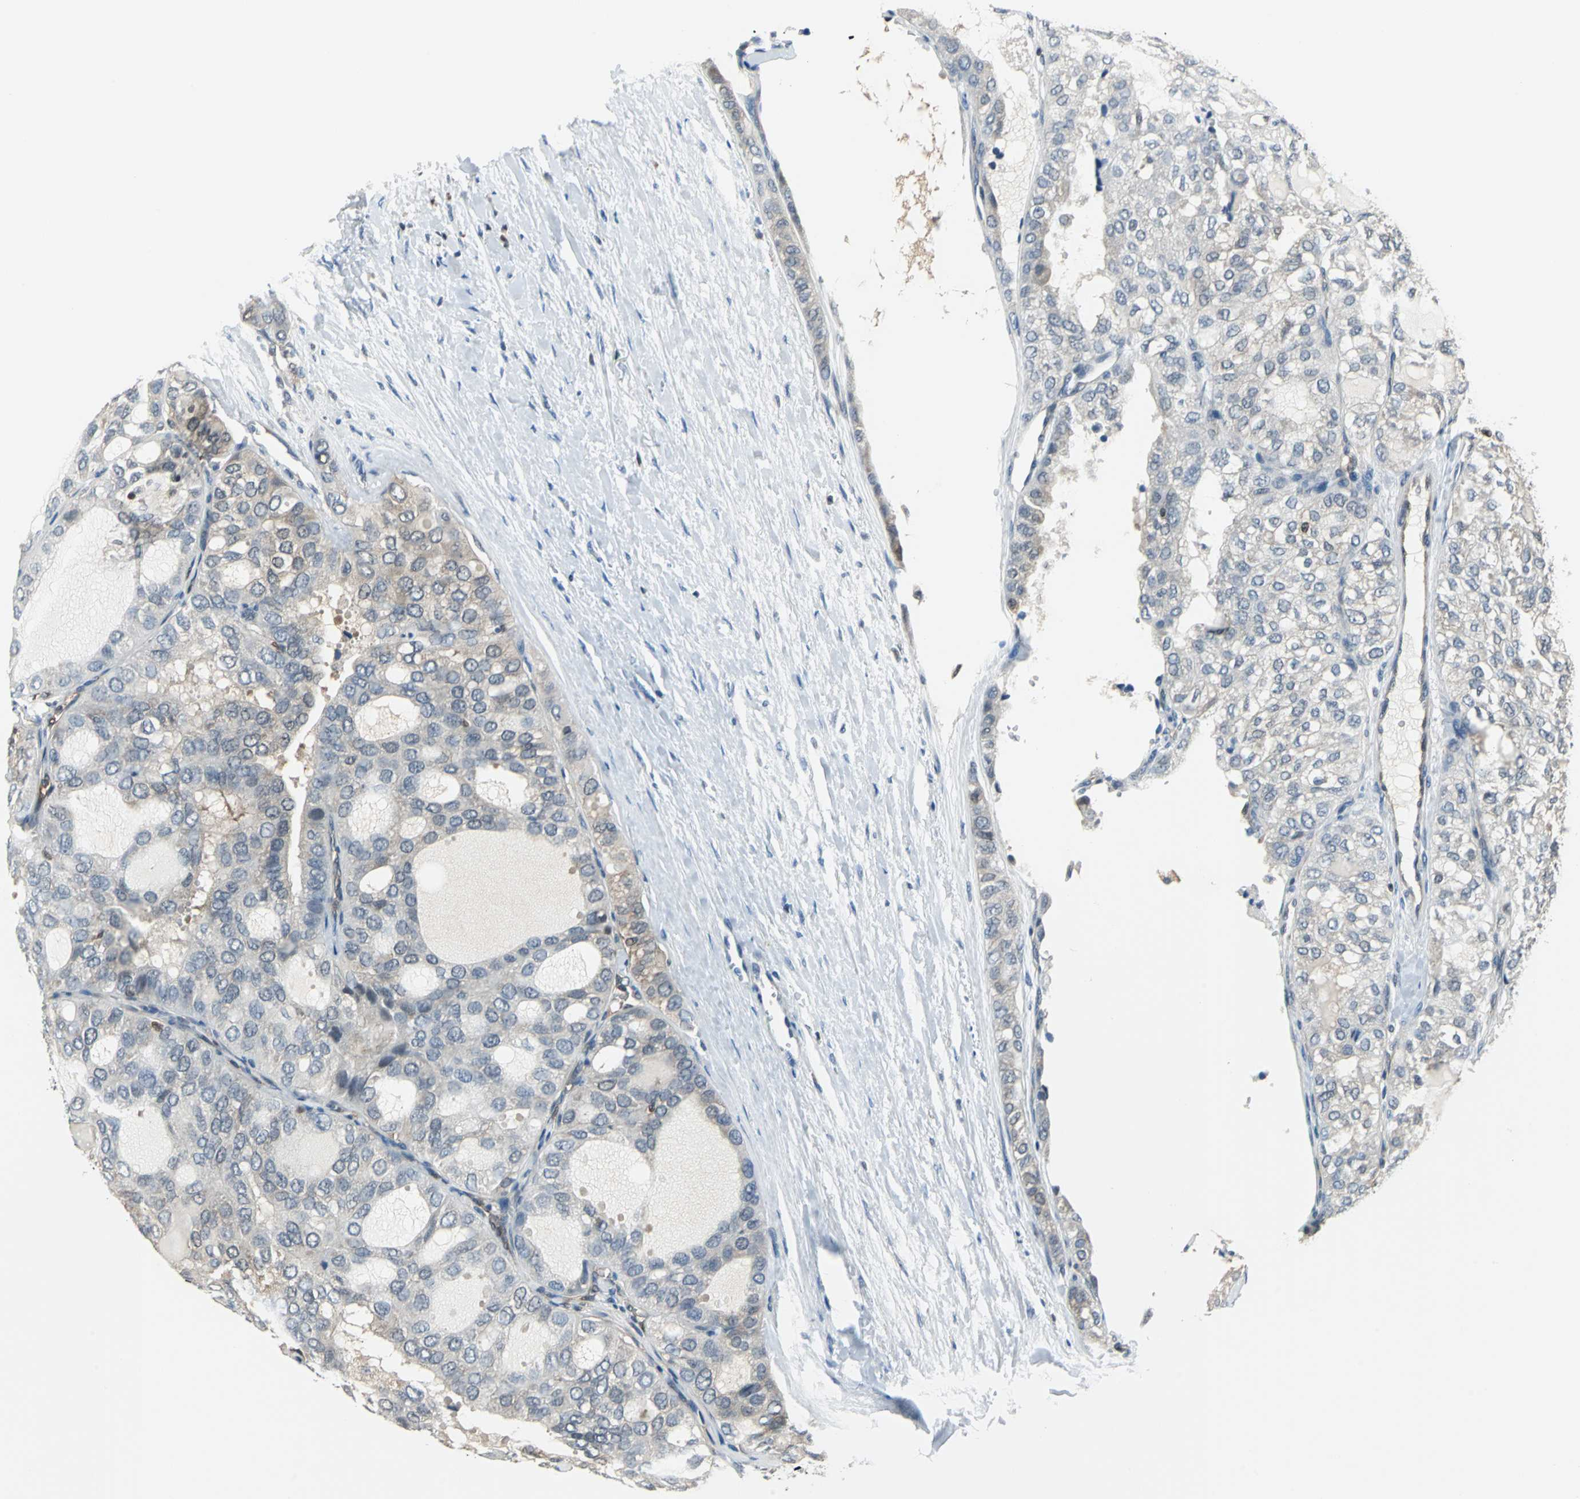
{"staining": {"intensity": "weak", "quantity": "25%-75%", "location": "cytoplasmic/membranous,nuclear"}, "tissue": "thyroid cancer", "cell_type": "Tumor cells", "image_type": "cancer", "snomed": [{"axis": "morphology", "description": "Follicular adenoma carcinoma, NOS"}, {"axis": "topography", "description": "Thyroid gland"}], "caption": "Thyroid cancer (follicular adenoma carcinoma) stained with a protein marker displays weak staining in tumor cells.", "gene": "PSME1", "patient": {"sex": "male", "age": 75}}